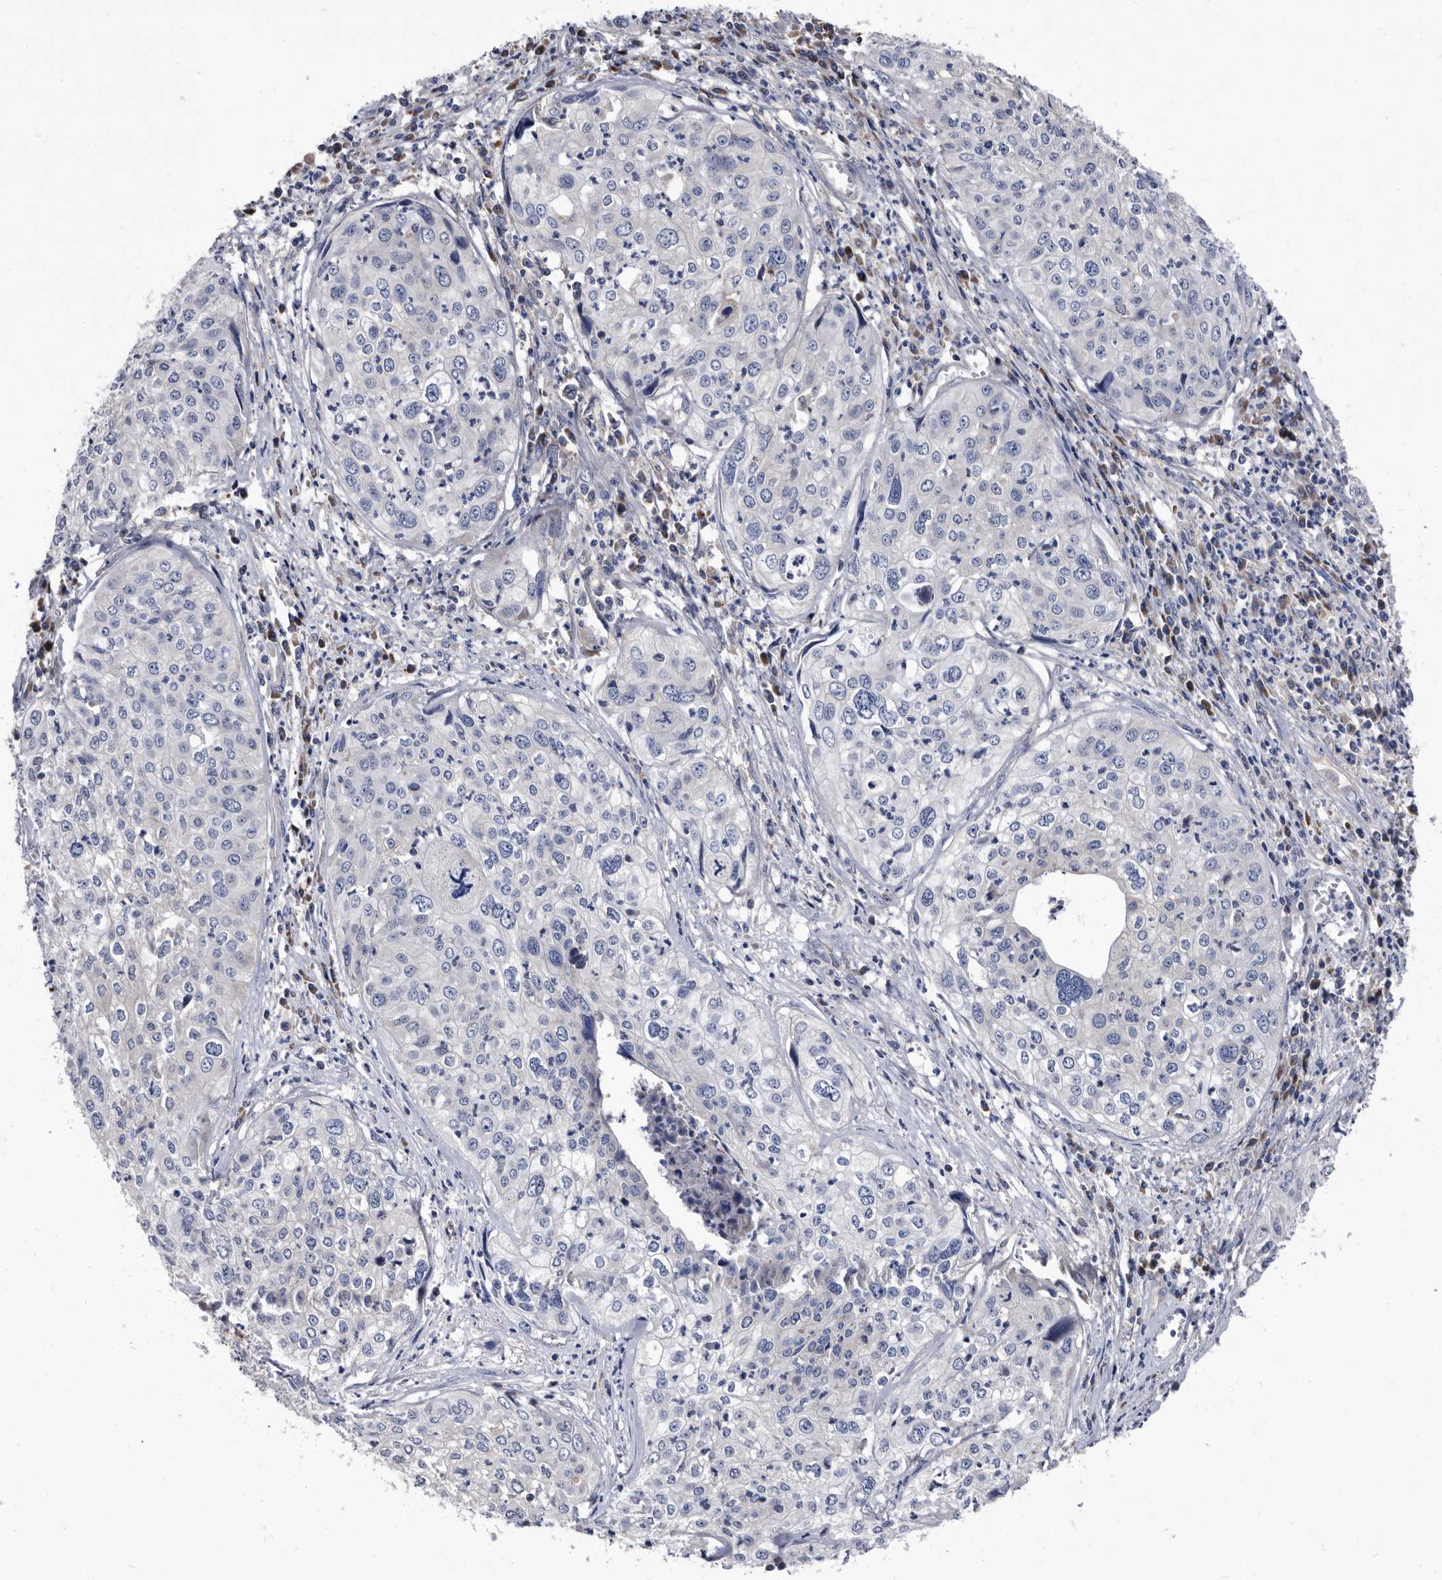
{"staining": {"intensity": "negative", "quantity": "none", "location": "none"}, "tissue": "cervical cancer", "cell_type": "Tumor cells", "image_type": "cancer", "snomed": [{"axis": "morphology", "description": "Squamous cell carcinoma, NOS"}, {"axis": "topography", "description": "Cervix"}], "caption": "DAB (3,3'-diaminobenzidine) immunohistochemical staining of human squamous cell carcinoma (cervical) shows no significant staining in tumor cells.", "gene": "DTNBP1", "patient": {"sex": "female", "age": 31}}